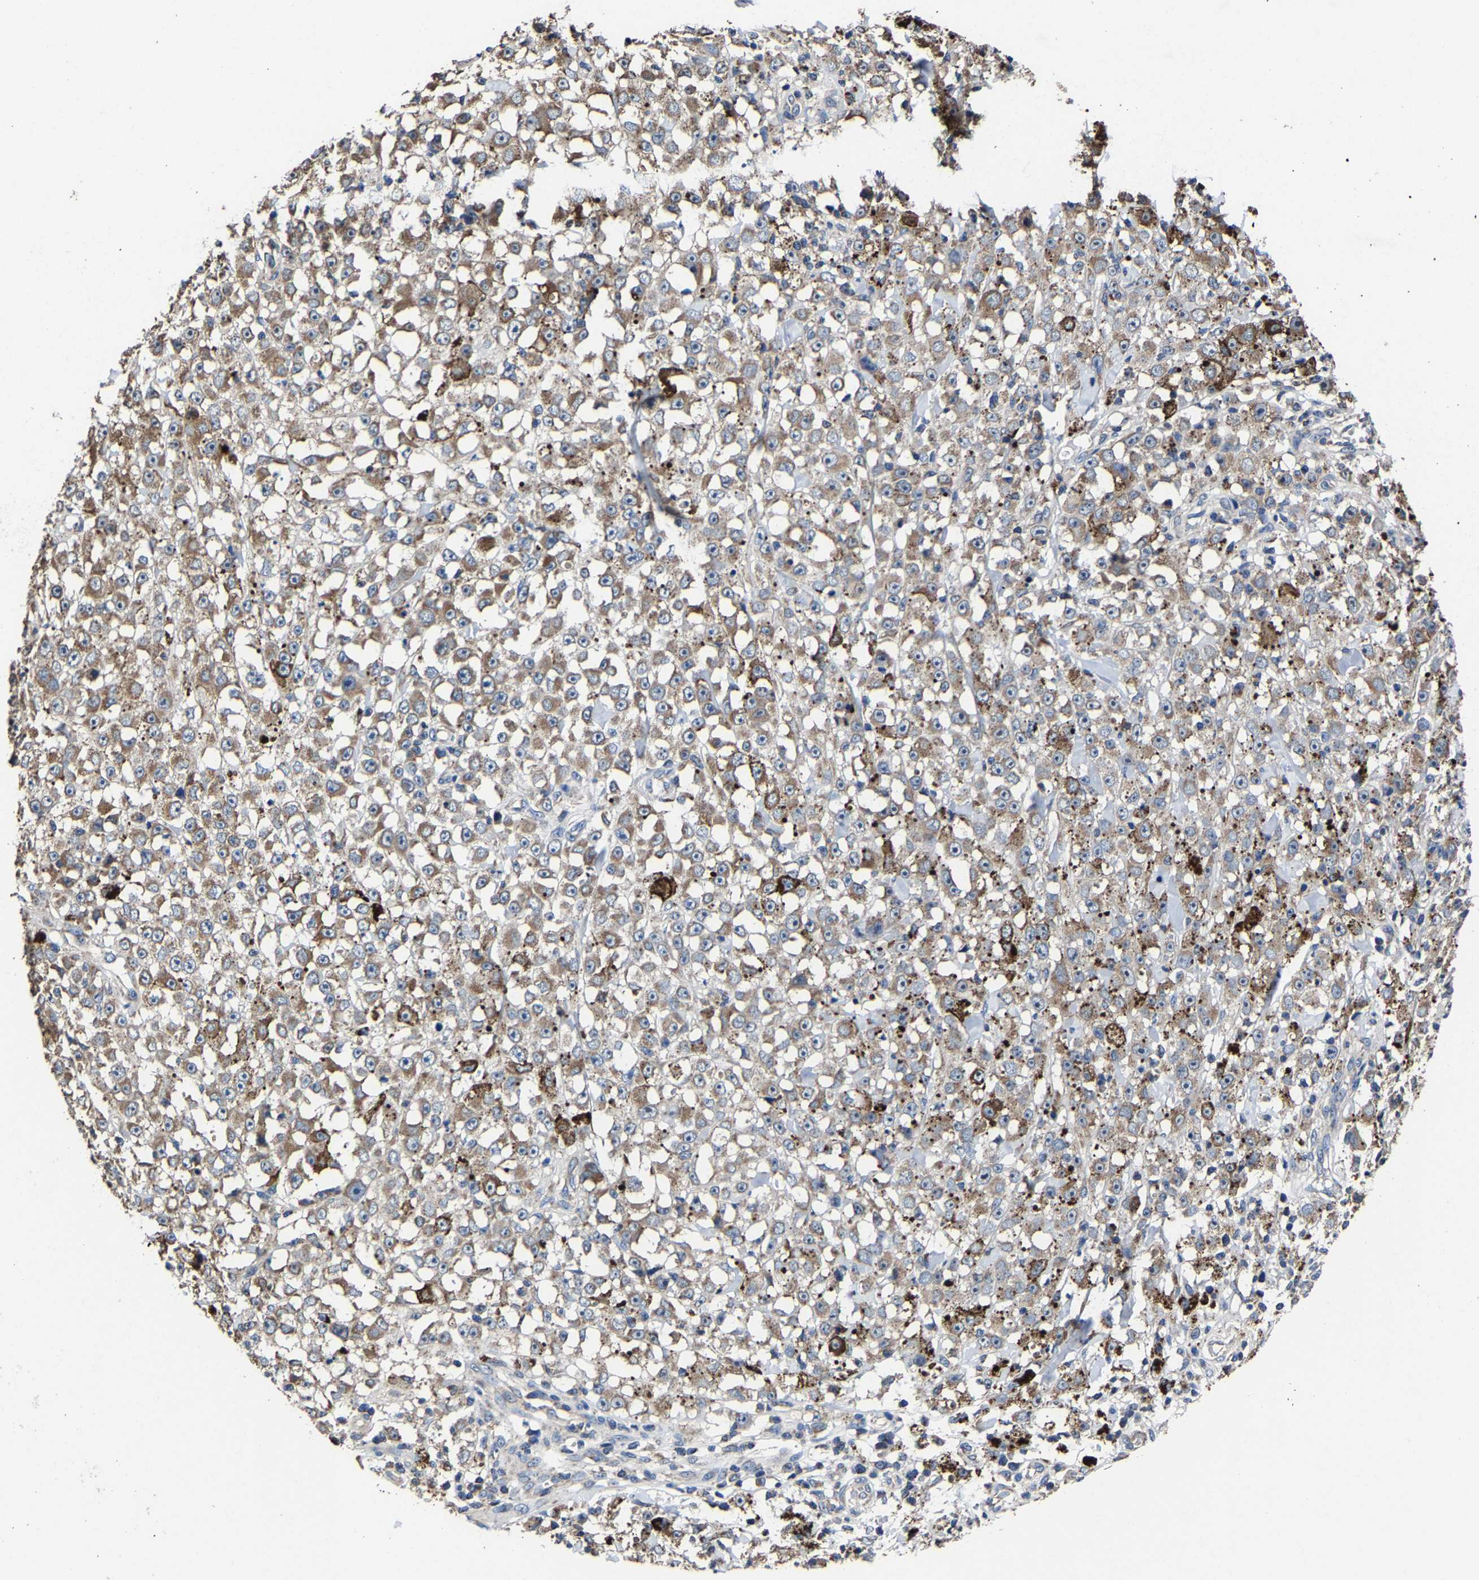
{"staining": {"intensity": "moderate", "quantity": "25%-75%", "location": "cytoplasmic/membranous,nuclear"}, "tissue": "melanoma", "cell_type": "Tumor cells", "image_type": "cancer", "snomed": [{"axis": "morphology", "description": "Malignant melanoma, NOS"}, {"axis": "topography", "description": "Skin"}], "caption": "This histopathology image demonstrates immunohistochemistry (IHC) staining of melanoma, with medium moderate cytoplasmic/membranous and nuclear positivity in approximately 25%-75% of tumor cells.", "gene": "ZCCHC7", "patient": {"sex": "female", "age": 82}}